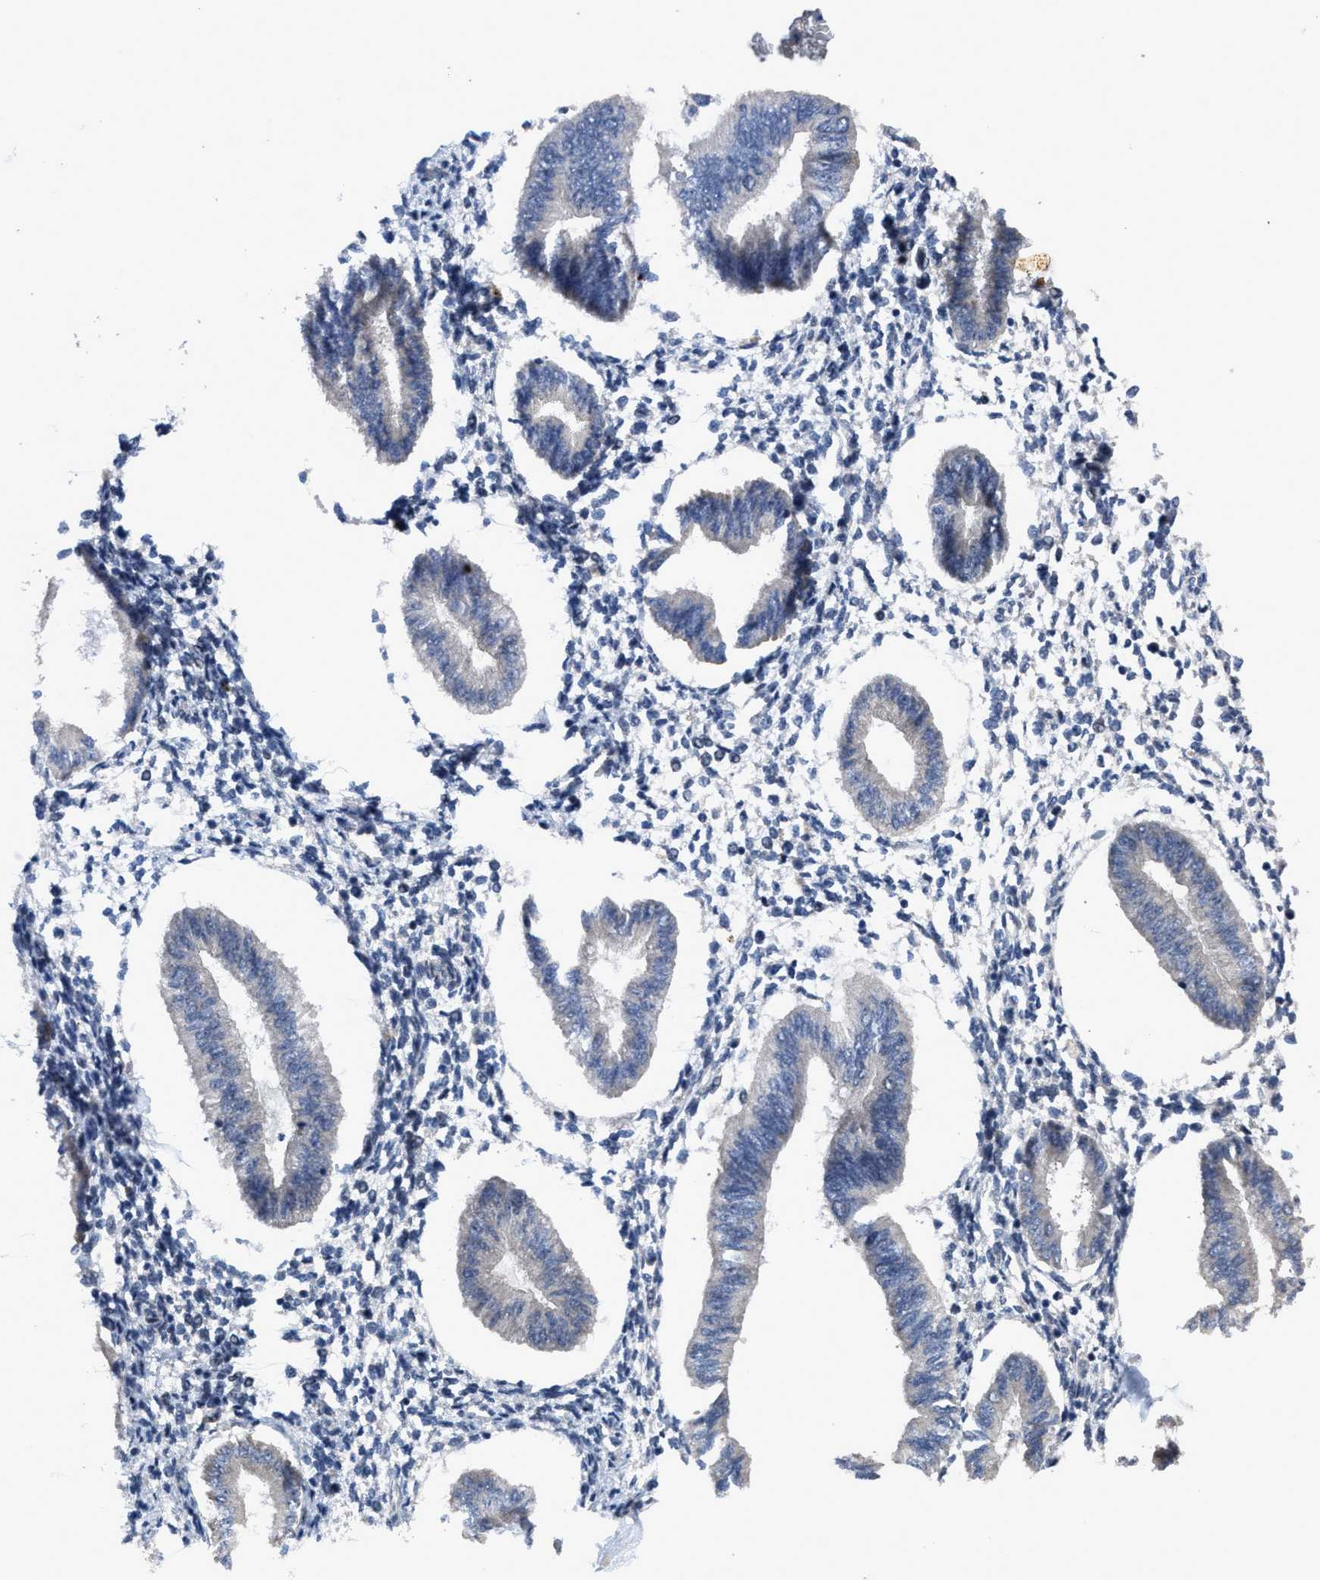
{"staining": {"intensity": "negative", "quantity": "none", "location": "none"}, "tissue": "endometrium", "cell_type": "Cells in endometrial stroma", "image_type": "normal", "snomed": [{"axis": "morphology", "description": "Normal tissue, NOS"}, {"axis": "topography", "description": "Endometrium"}], "caption": "High power microscopy histopathology image of an IHC photomicrograph of normal endometrium, revealing no significant positivity in cells in endometrial stroma. (DAB (3,3'-diaminobenzidine) IHC with hematoxylin counter stain).", "gene": "HAUS6", "patient": {"sex": "female", "age": 50}}